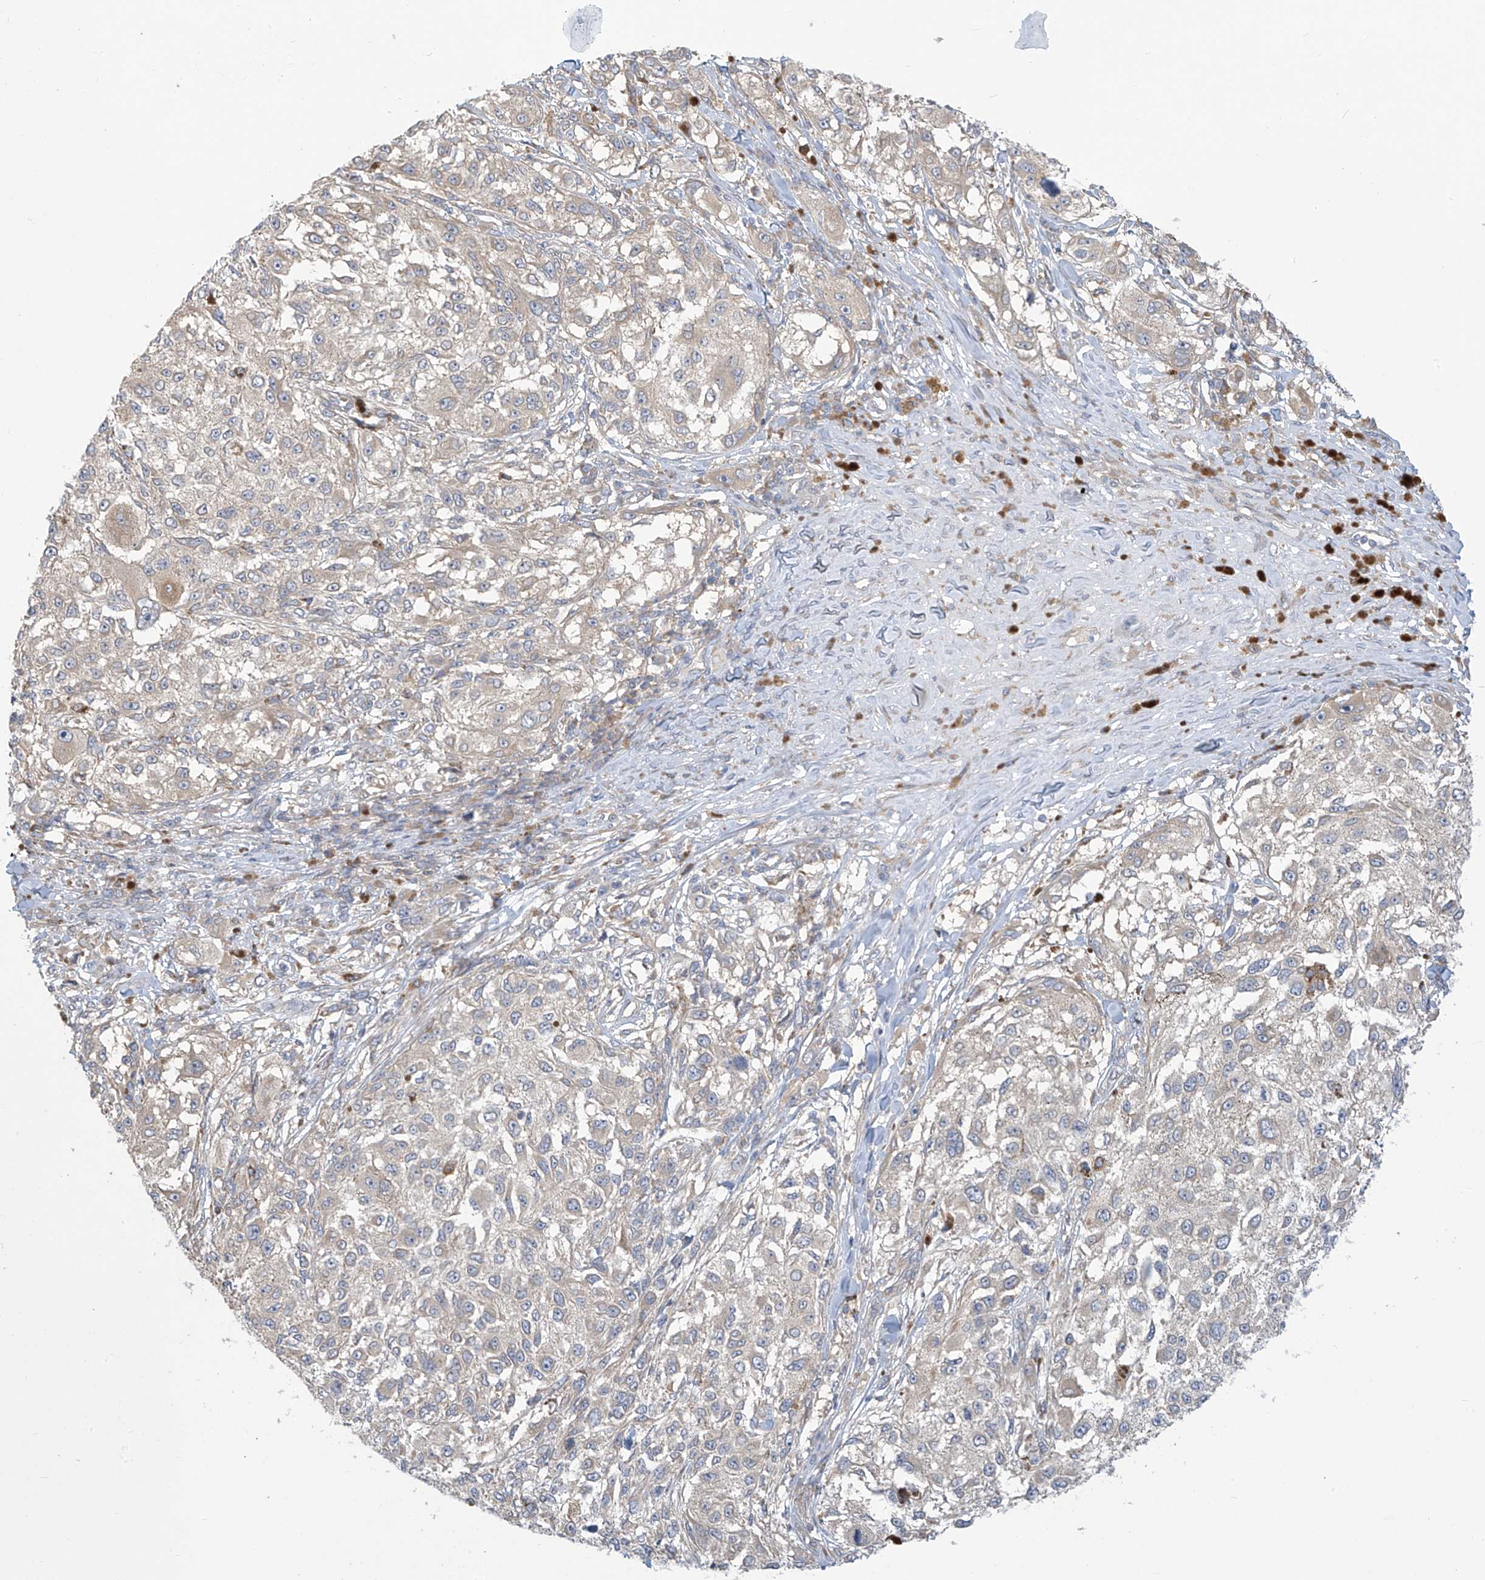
{"staining": {"intensity": "negative", "quantity": "none", "location": "none"}, "tissue": "melanoma", "cell_type": "Tumor cells", "image_type": "cancer", "snomed": [{"axis": "morphology", "description": "Necrosis, NOS"}, {"axis": "morphology", "description": "Malignant melanoma, NOS"}, {"axis": "topography", "description": "Skin"}], "caption": "This is a photomicrograph of immunohistochemistry staining of melanoma, which shows no expression in tumor cells.", "gene": "ADAT2", "patient": {"sex": "female", "age": 87}}